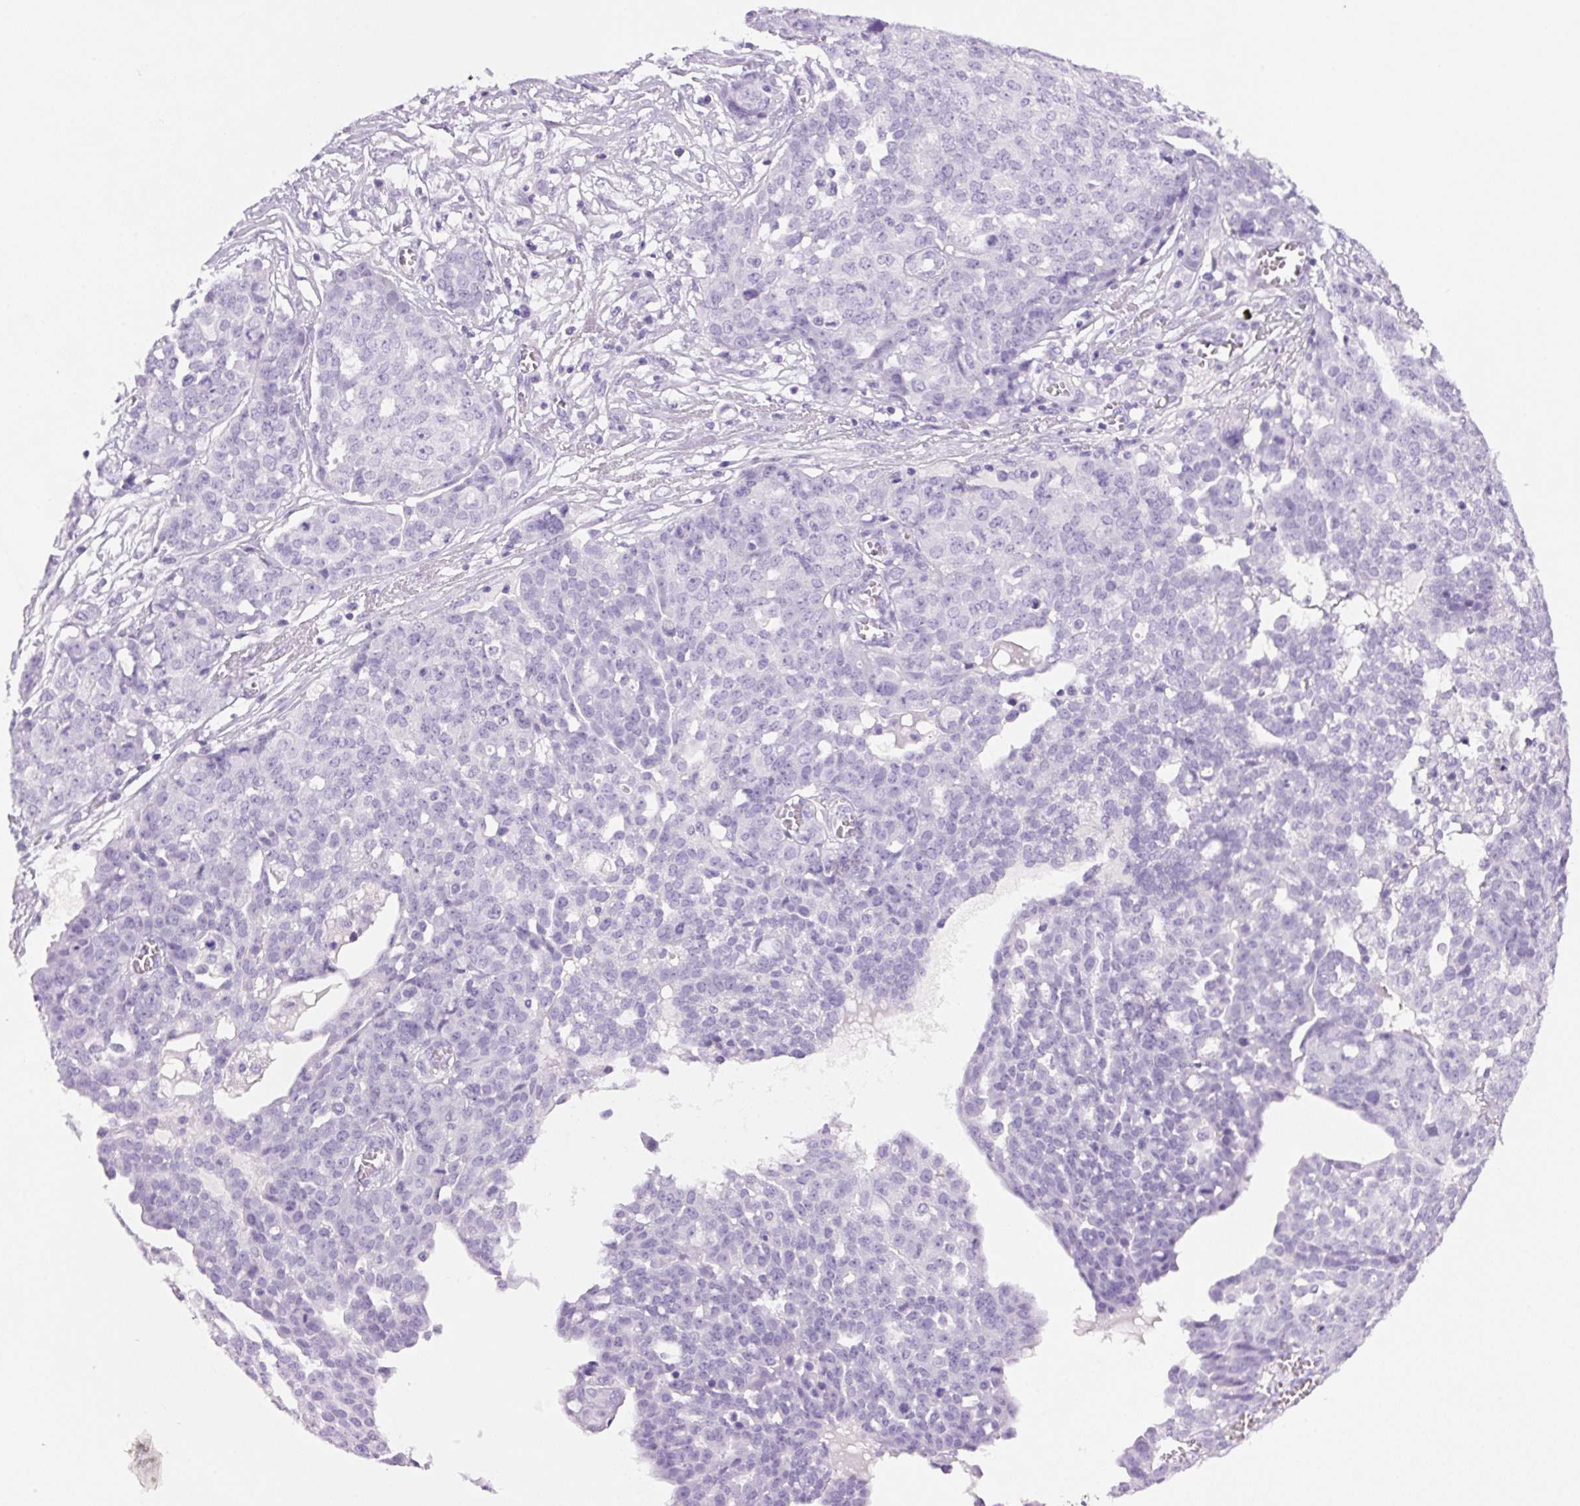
{"staining": {"intensity": "negative", "quantity": "none", "location": "none"}, "tissue": "ovarian cancer", "cell_type": "Tumor cells", "image_type": "cancer", "snomed": [{"axis": "morphology", "description": "Cystadenocarcinoma, serous, NOS"}, {"axis": "topography", "description": "Soft tissue"}, {"axis": "topography", "description": "Ovary"}], "caption": "A photomicrograph of human serous cystadenocarcinoma (ovarian) is negative for staining in tumor cells.", "gene": "PRRT1", "patient": {"sex": "female", "age": 57}}